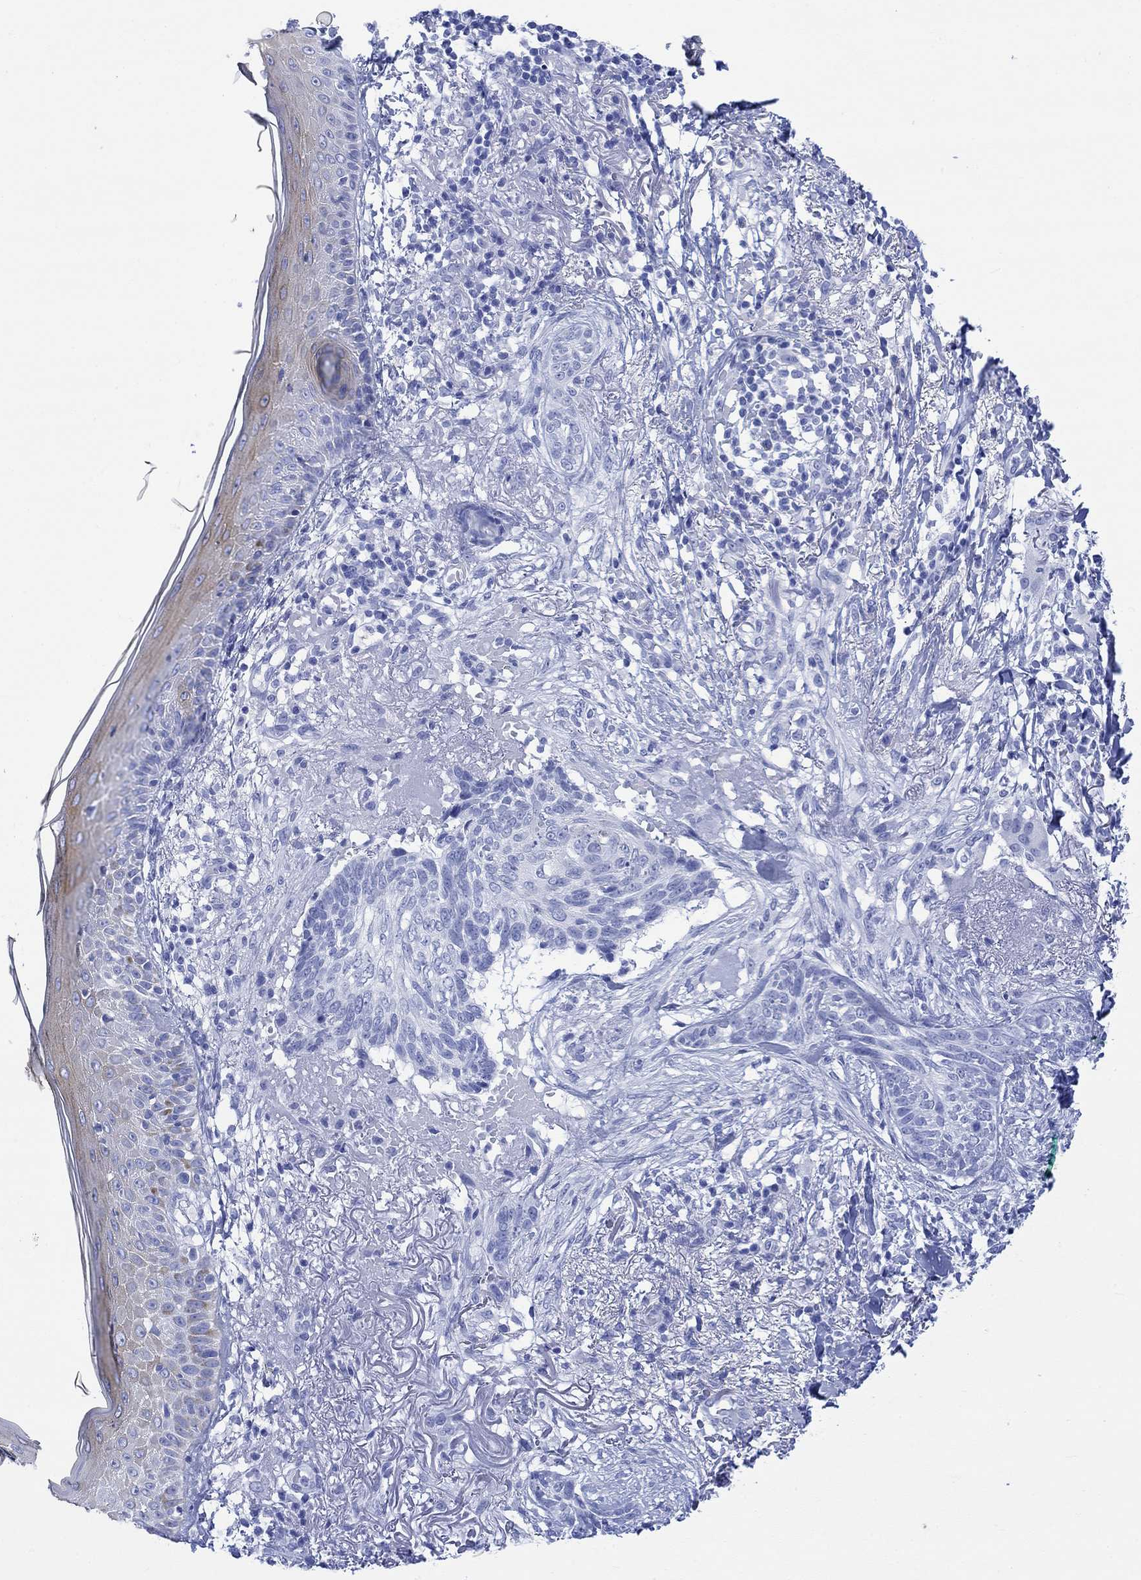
{"staining": {"intensity": "negative", "quantity": "none", "location": "none"}, "tissue": "skin cancer", "cell_type": "Tumor cells", "image_type": "cancer", "snomed": [{"axis": "morphology", "description": "Normal tissue, NOS"}, {"axis": "morphology", "description": "Basal cell carcinoma"}, {"axis": "topography", "description": "Skin"}], "caption": "Tumor cells show no significant protein staining in skin cancer.", "gene": "CELF4", "patient": {"sex": "male", "age": 84}}